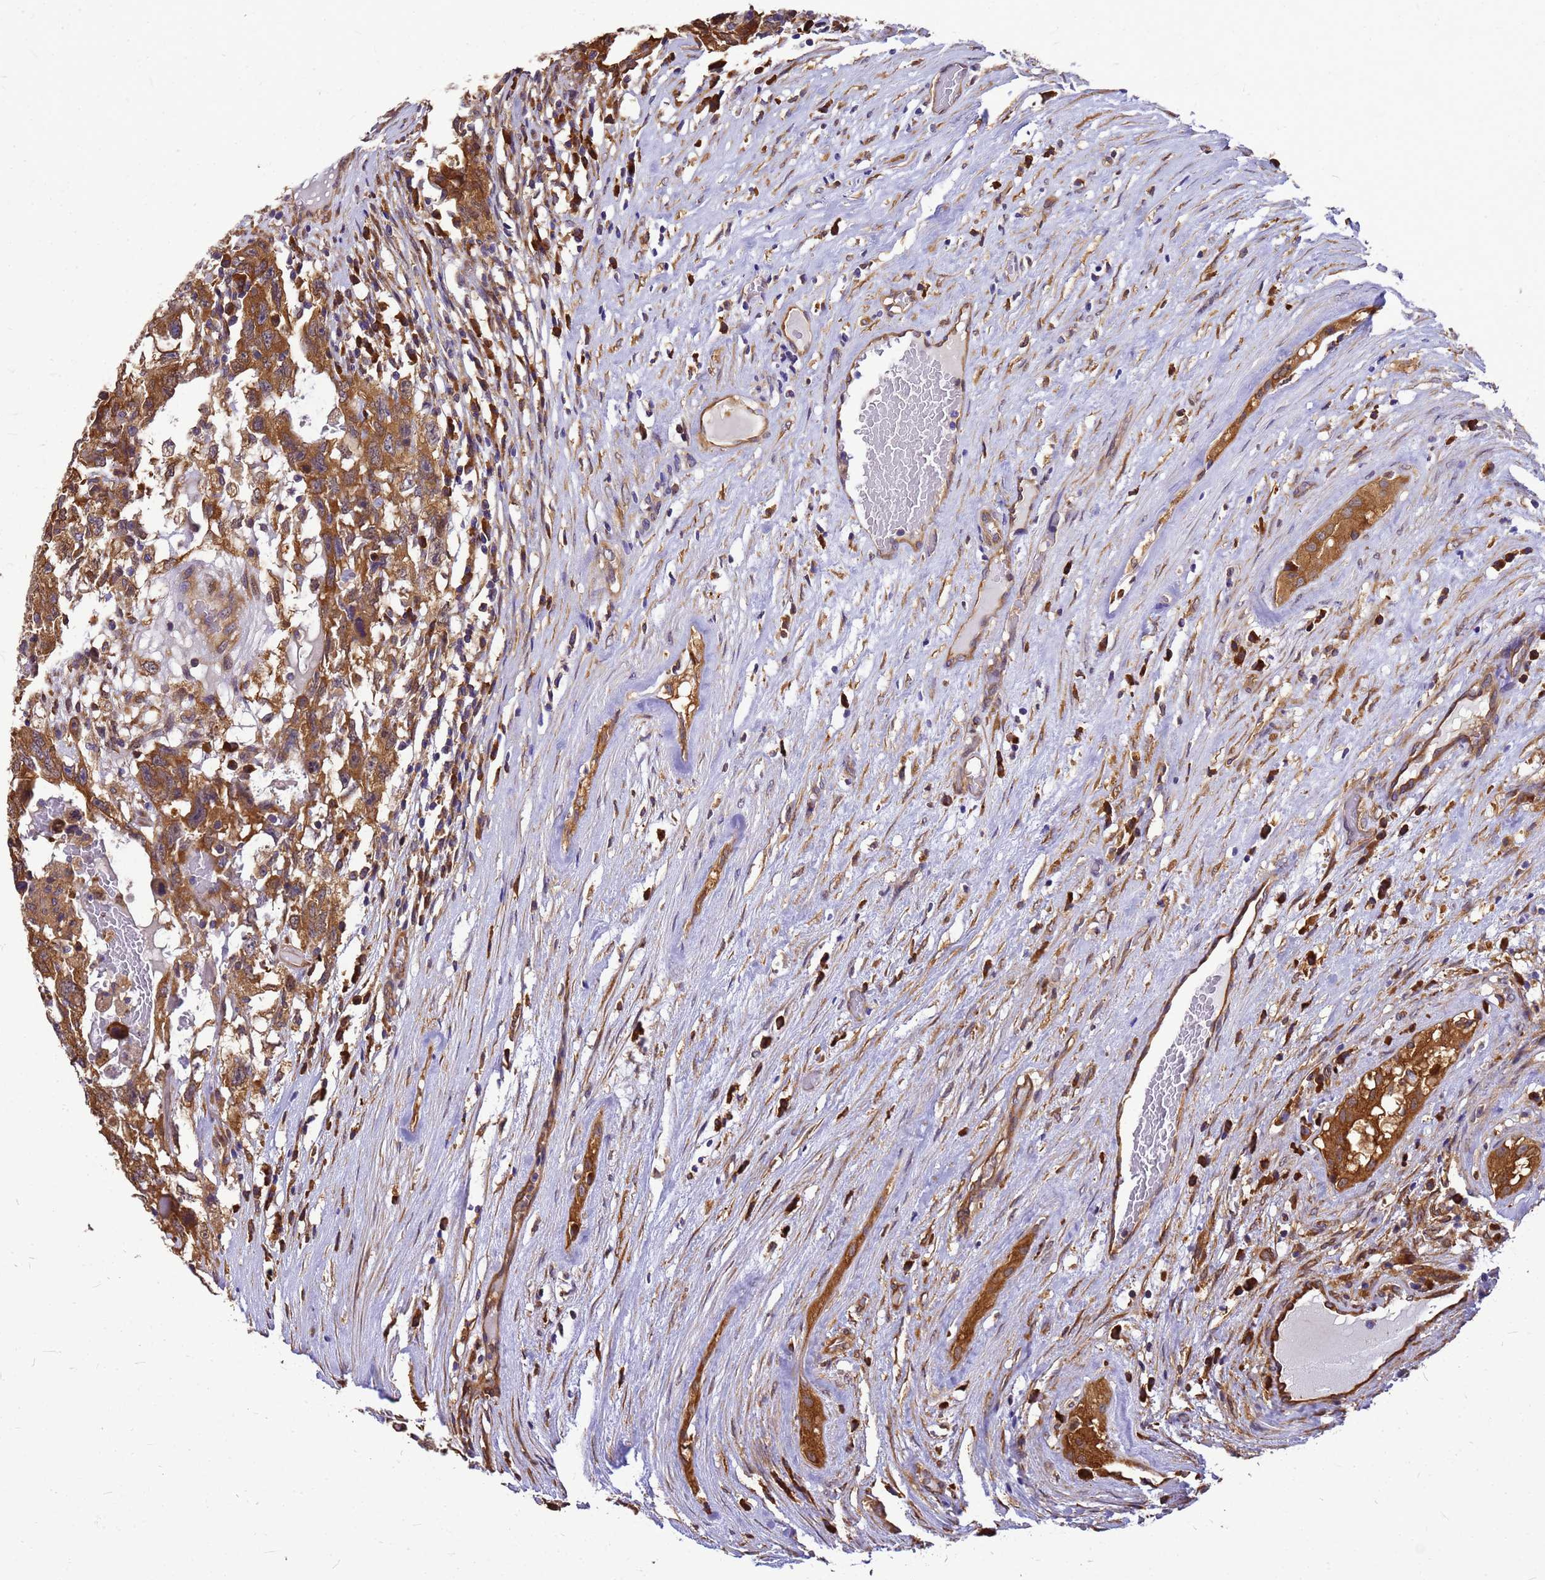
{"staining": {"intensity": "moderate", "quantity": ">75%", "location": "cytoplasmic/membranous"}, "tissue": "testis cancer", "cell_type": "Tumor cells", "image_type": "cancer", "snomed": [{"axis": "morphology", "description": "Carcinoma, Embryonal, NOS"}, {"axis": "topography", "description": "Testis"}], "caption": "A histopathology image of human testis cancer (embryonal carcinoma) stained for a protein reveals moderate cytoplasmic/membranous brown staining in tumor cells.", "gene": "GID4", "patient": {"sex": "male", "age": 26}}